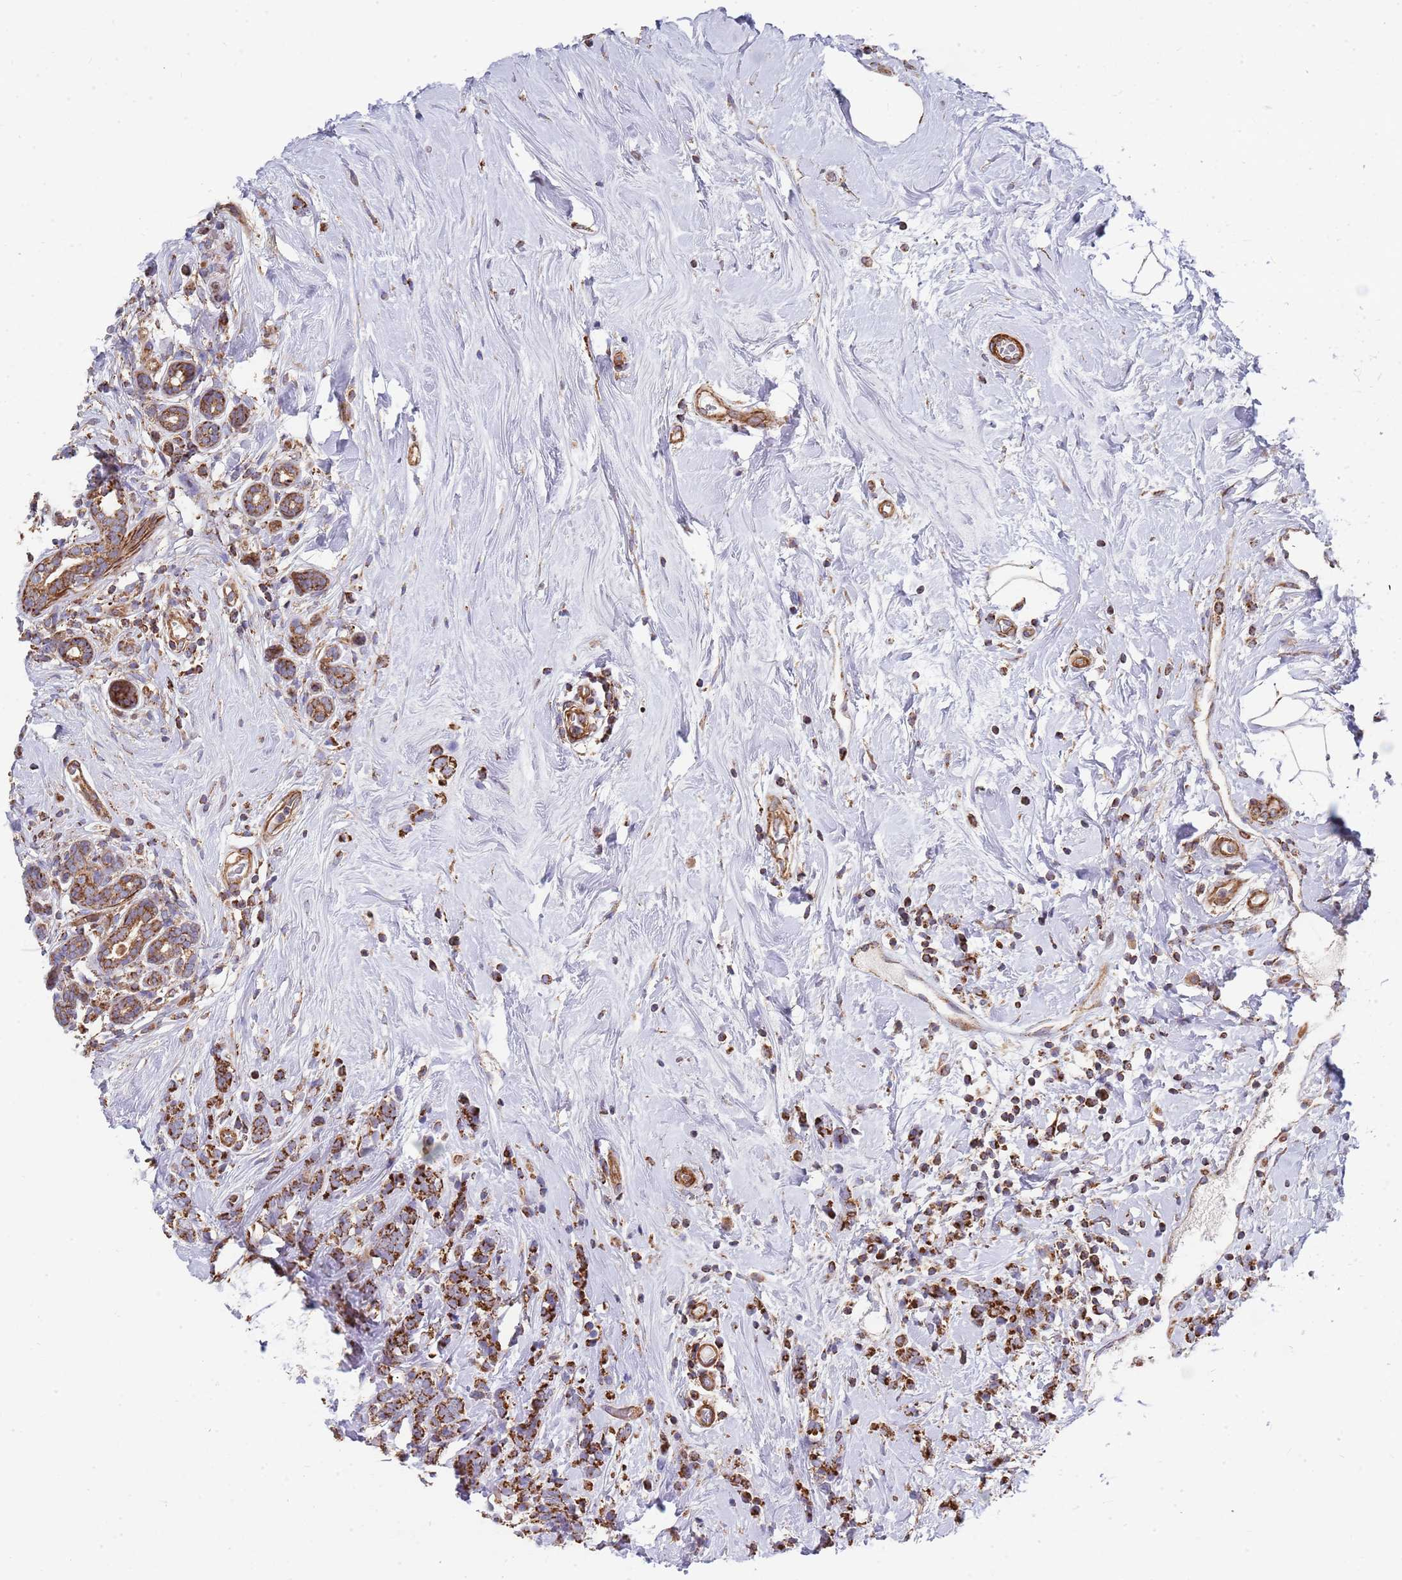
{"staining": {"intensity": "strong", "quantity": ">75%", "location": "cytoplasmic/membranous"}, "tissue": "breast cancer", "cell_type": "Tumor cells", "image_type": "cancer", "snomed": [{"axis": "morphology", "description": "Lobular carcinoma"}, {"axis": "topography", "description": "Breast"}], "caption": "The immunohistochemical stain labels strong cytoplasmic/membranous positivity in tumor cells of breast cancer (lobular carcinoma) tissue. (IHC, brightfield microscopy, high magnification).", "gene": "WDFY3", "patient": {"sex": "female", "age": 58}}